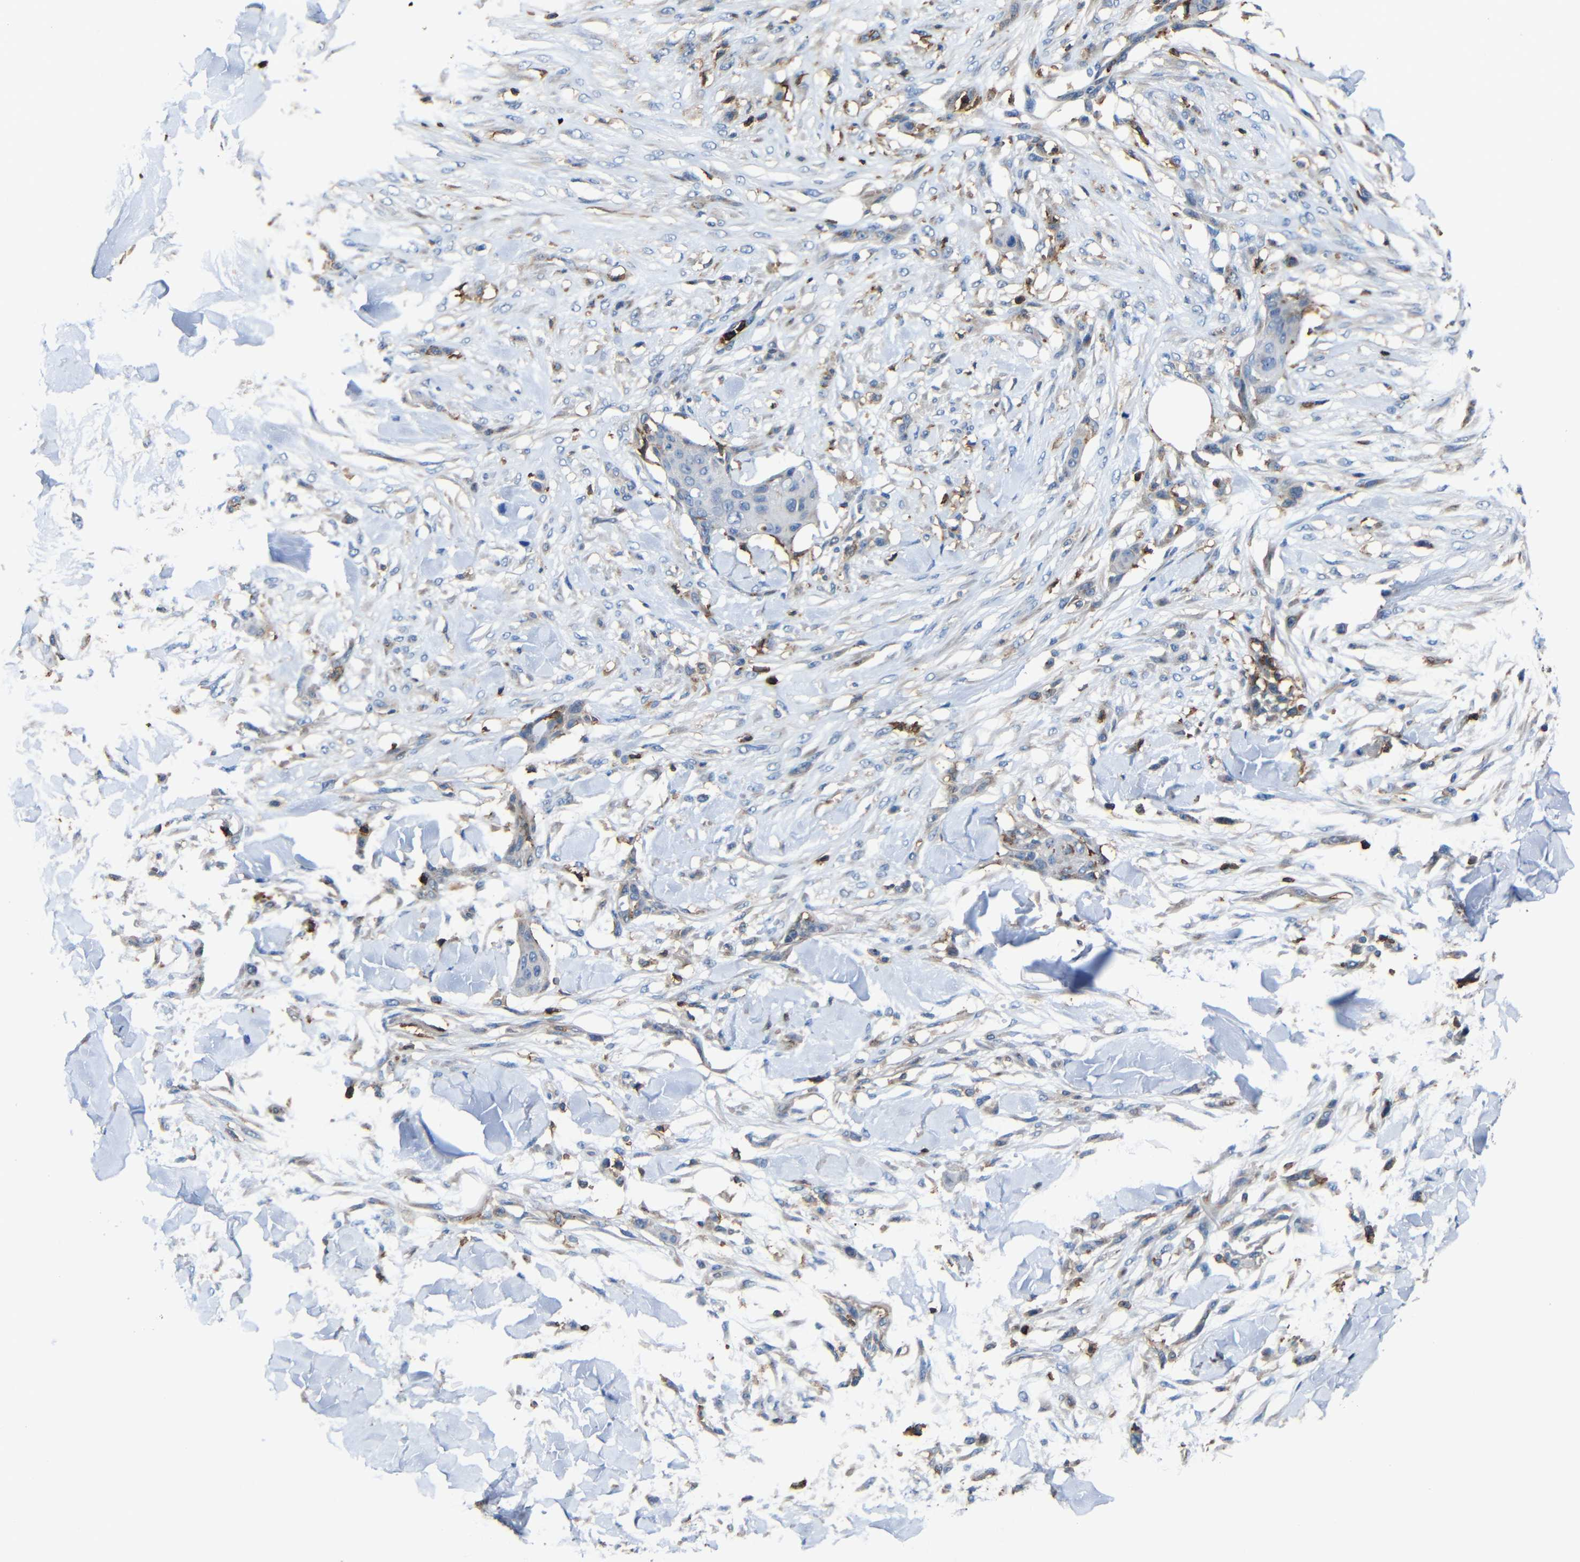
{"staining": {"intensity": "negative", "quantity": "none", "location": "none"}, "tissue": "skin cancer", "cell_type": "Tumor cells", "image_type": "cancer", "snomed": [{"axis": "morphology", "description": "Squamous cell carcinoma, NOS"}, {"axis": "topography", "description": "Skin"}], "caption": "Squamous cell carcinoma (skin) stained for a protein using IHC demonstrates no staining tumor cells.", "gene": "P2RY12", "patient": {"sex": "female", "age": 59}}